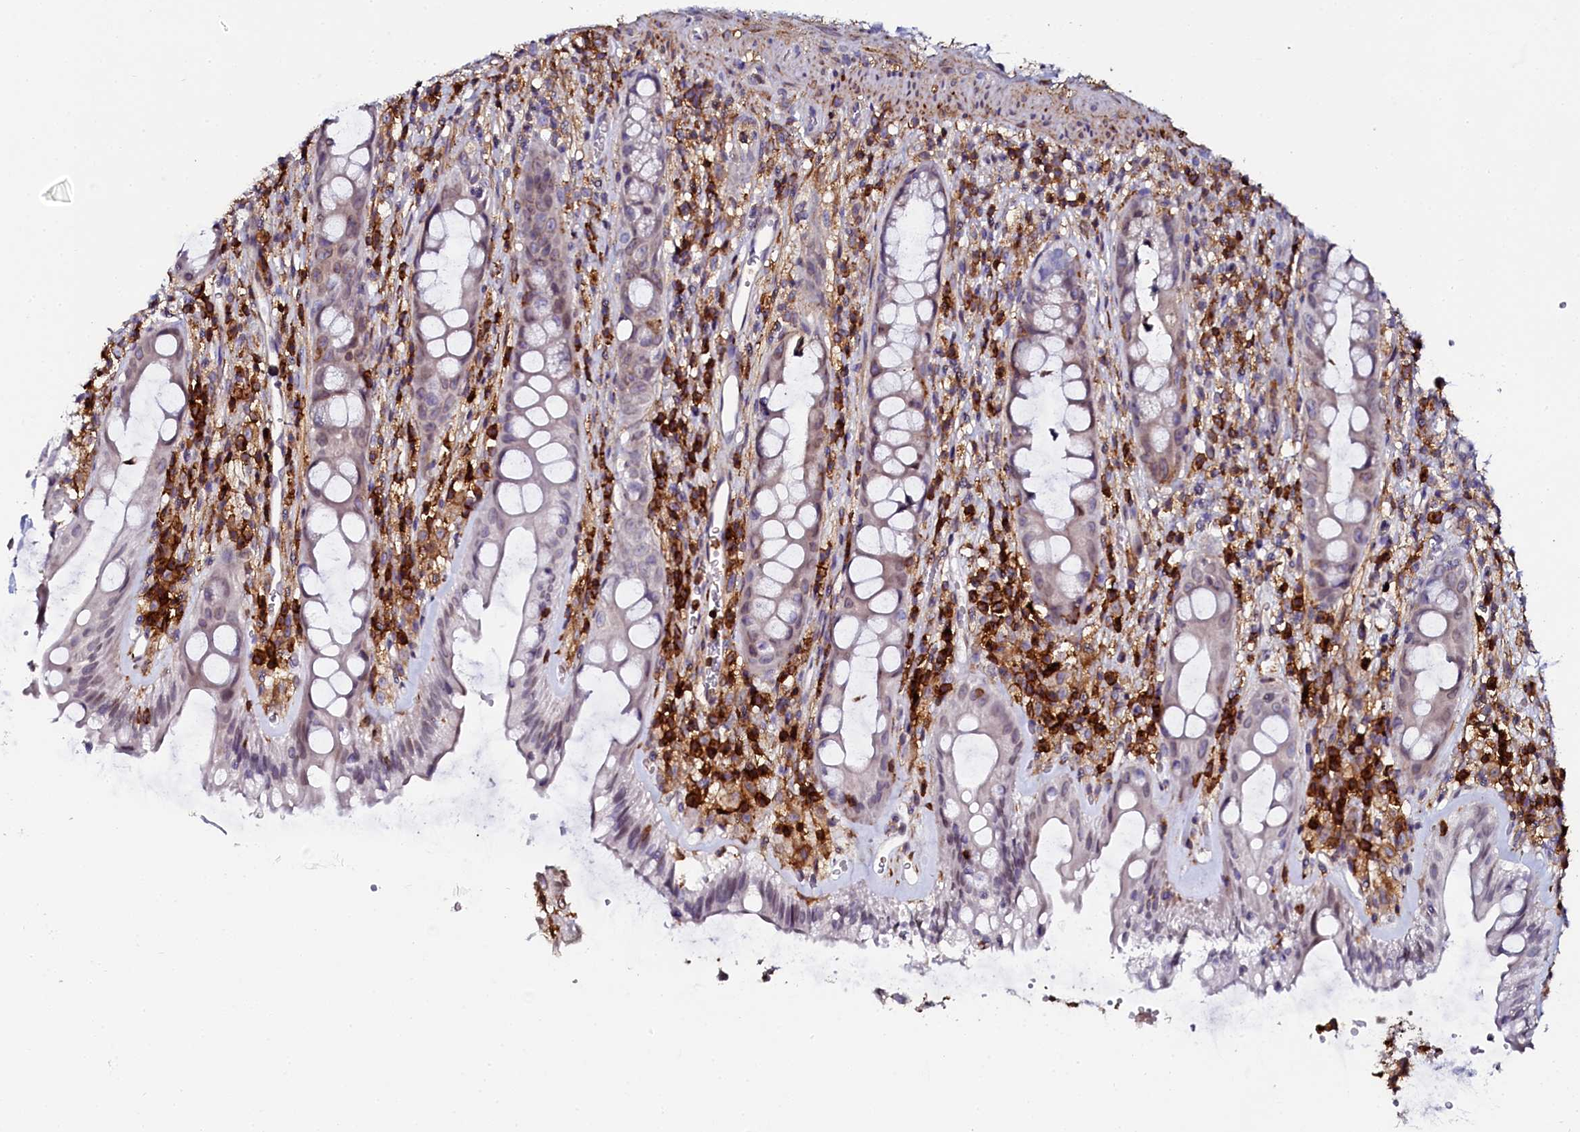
{"staining": {"intensity": "moderate", "quantity": "<25%", "location": "cytoplasmic/membranous,nuclear"}, "tissue": "rectum", "cell_type": "Glandular cells", "image_type": "normal", "snomed": [{"axis": "morphology", "description": "Normal tissue, NOS"}, {"axis": "topography", "description": "Rectum"}], "caption": "High-power microscopy captured an immunohistochemistry image of benign rectum, revealing moderate cytoplasmic/membranous,nuclear staining in approximately <25% of glandular cells.", "gene": "AAAS", "patient": {"sex": "female", "age": 57}}